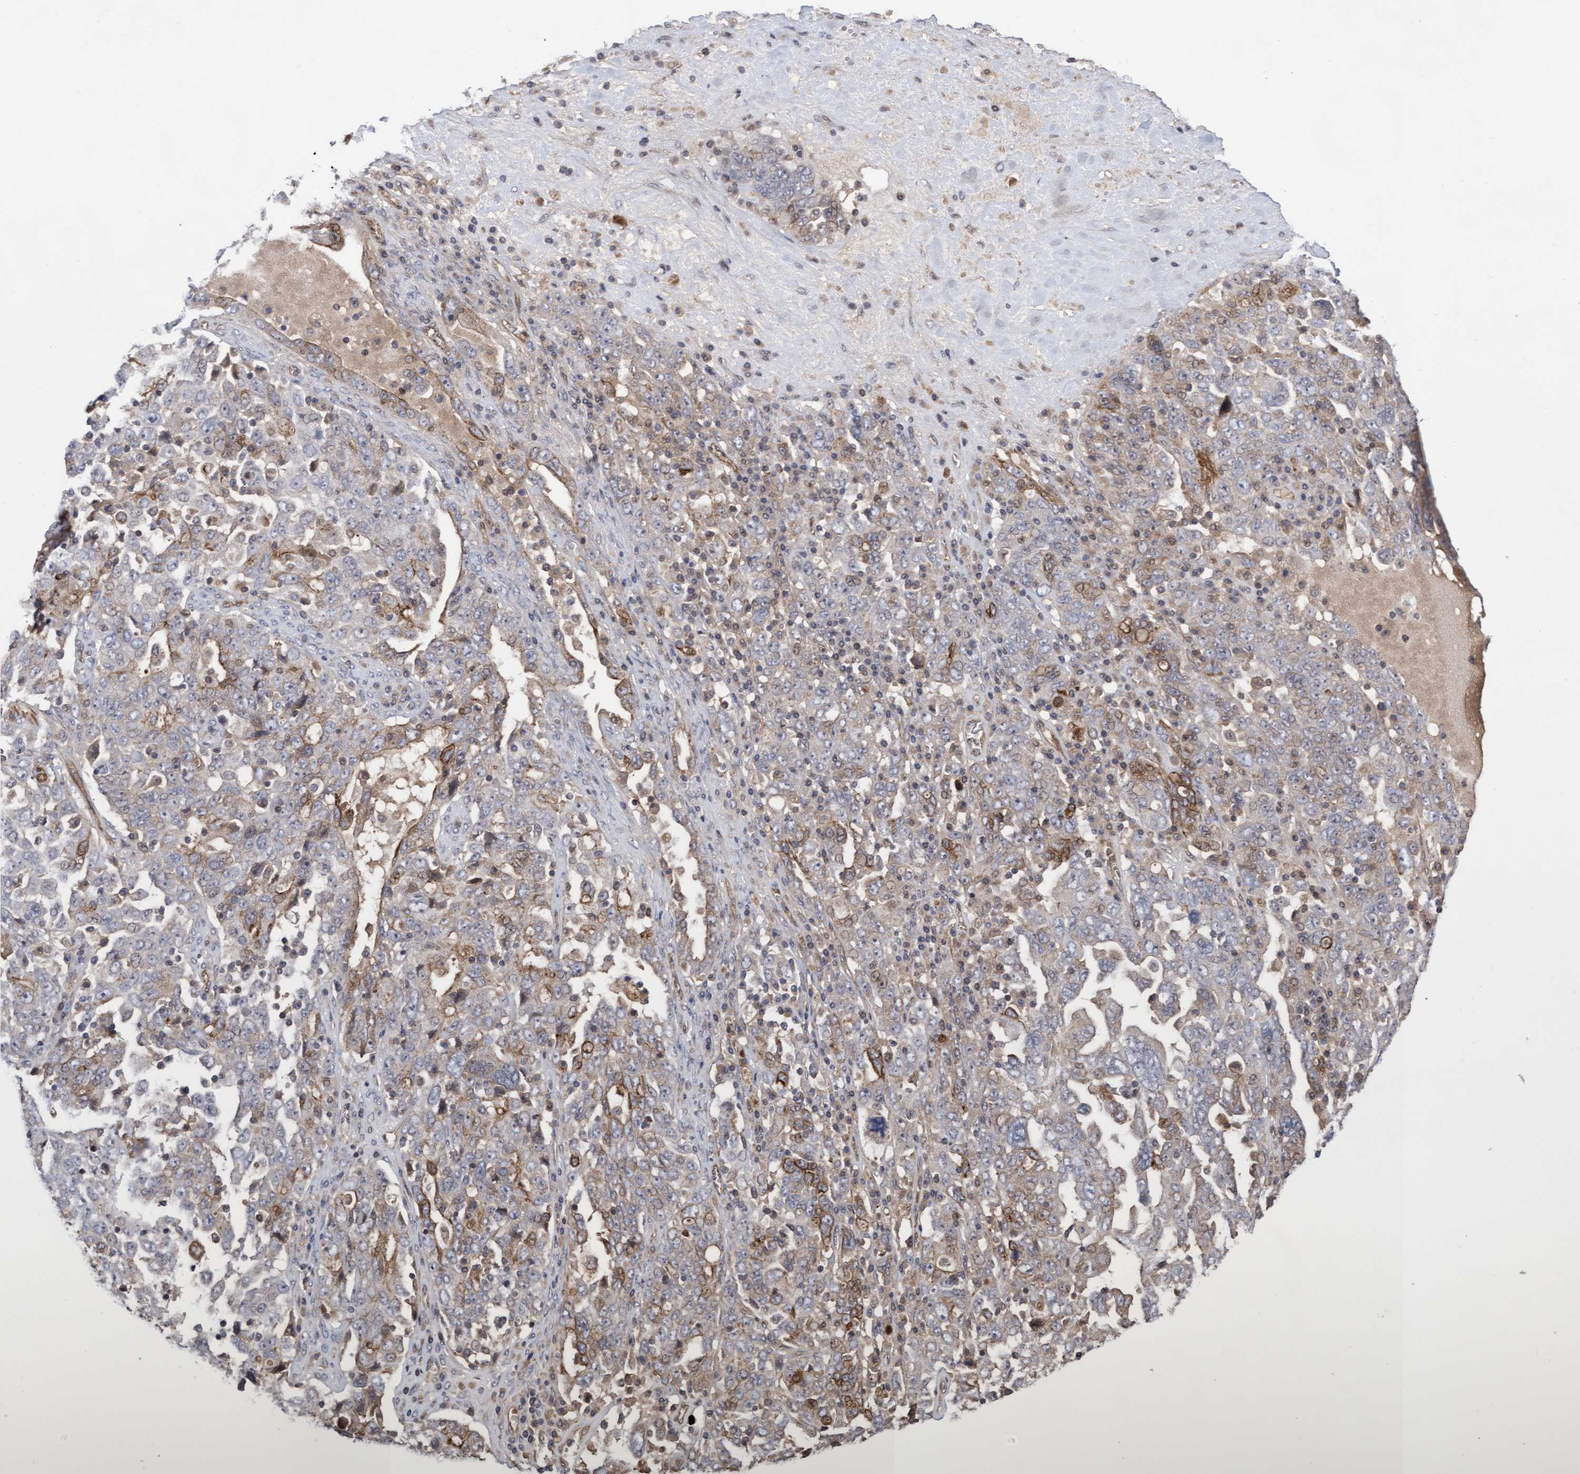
{"staining": {"intensity": "weak", "quantity": "25%-75%", "location": "cytoplasmic/membranous"}, "tissue": "ovarian cancer", "cell_type": "Tumor cells", "image_type": "cancer", "snomed": [{"axis": "morphology", "description": "Carcinoma, endometroid"}, {"axis": "topography", "description": "Ovary"}], "caption": "Immunohistochemical staining of ovarian cancer exhibits low levels of weak cytoplasmic/membranous staining in approximately 25%-75% of tumor cells. The protein is stained brown, and the nuclei are stained in blue (DAB IHC with brightfield microscopy, high magnification).", "gene": "COBL", "patient": {"sex": "female", "age": 62}}